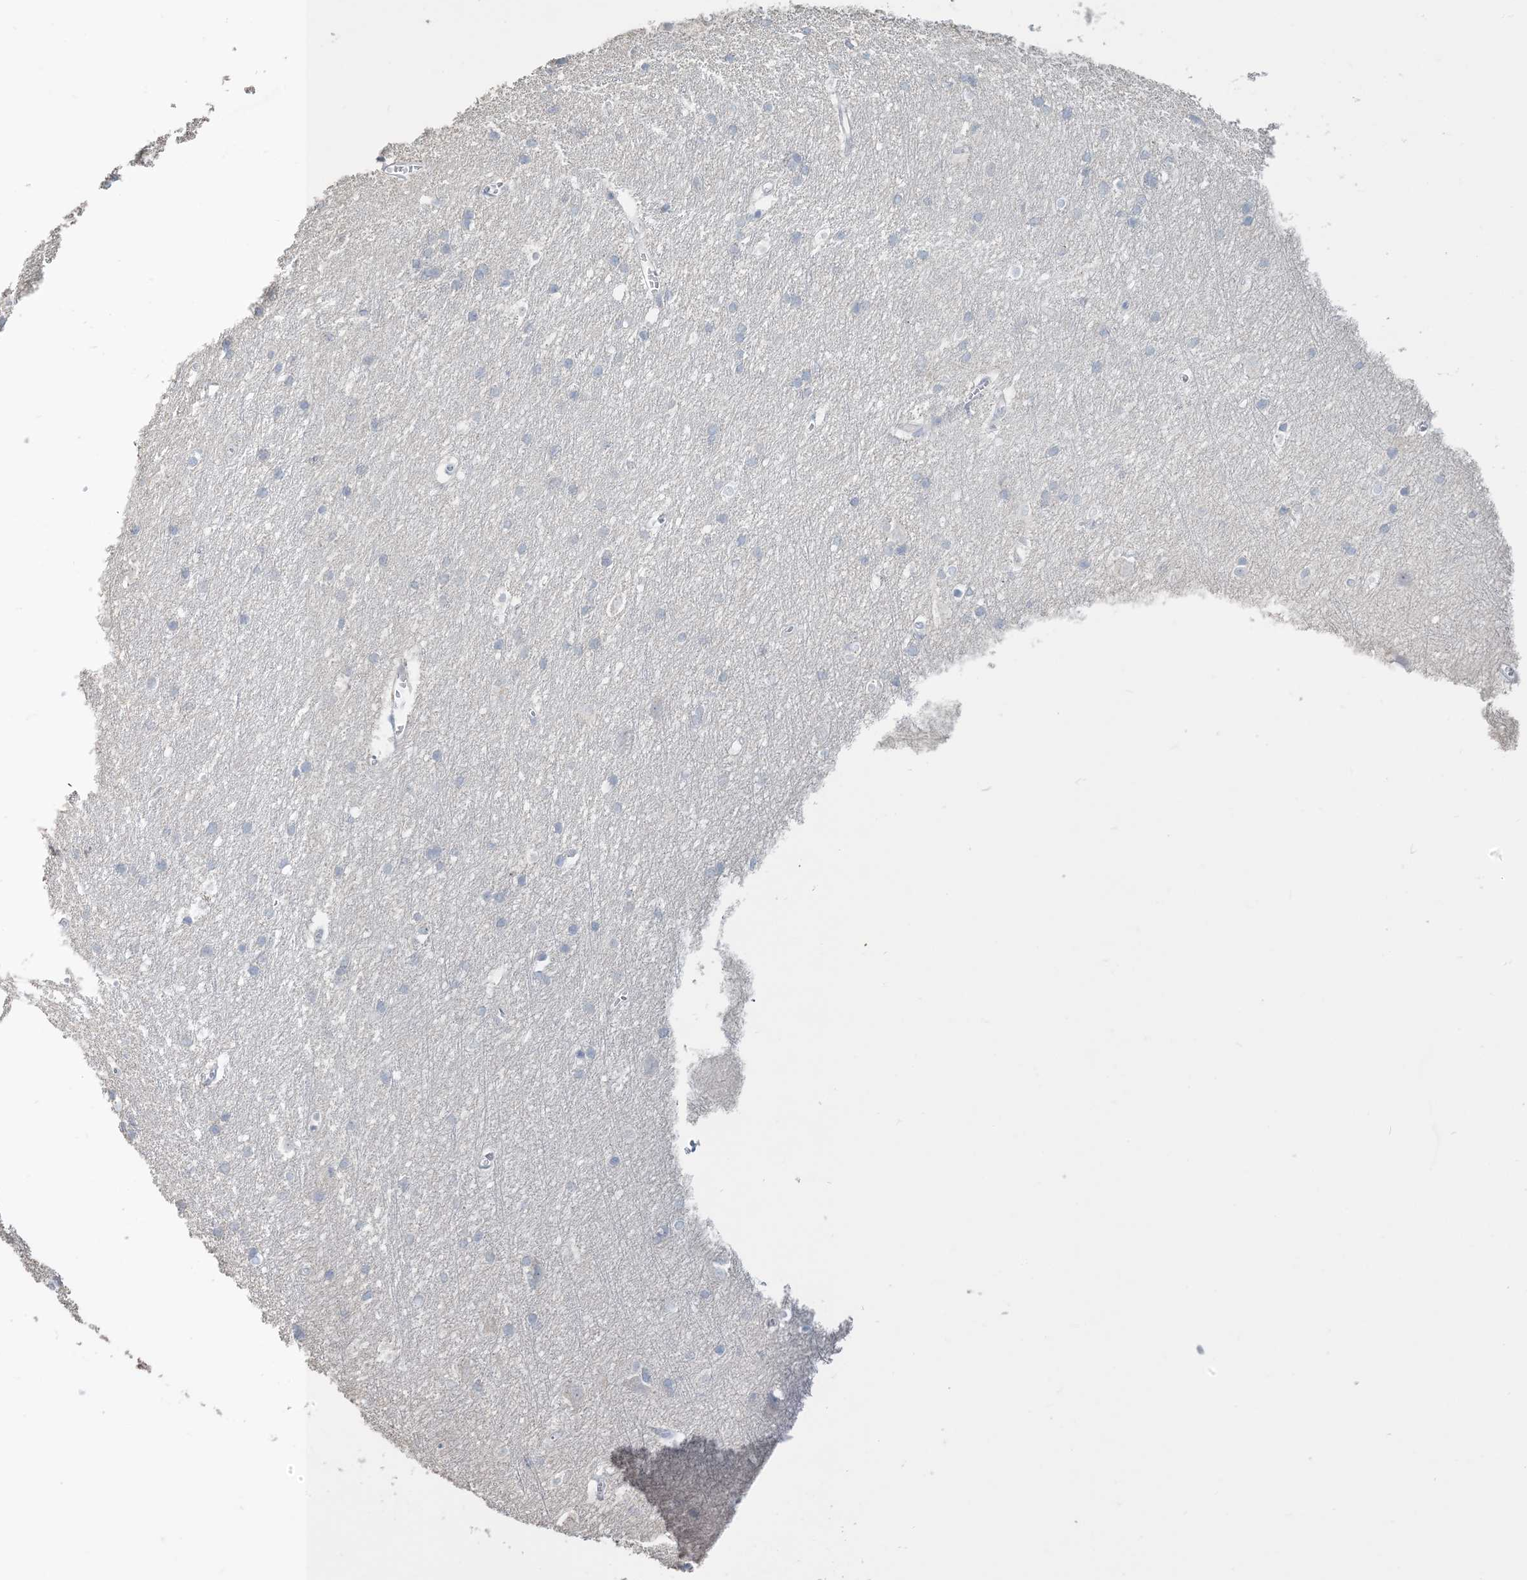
{"staining": {"intensity": "negative", "quantity": "none", "location": "none"}, "tissue": "cerebral cortex", "cell_type": "Endothelial cells", "image_type": "normal", "snomed": [{"axis": "morphology", "description": "Normal tissue, NOS"}, {"axis": "topography", "description": "Cerebral cortex"}], "caption": "Immunohistochemistry (IHC) micrograph of unremarkable cerebral cortex: cerebral cortex stained with DAB demonstrates no significant protein positivity in endothelial cells.", "gene": "NPHS2", "patient": {"sex": "male", "age": 54}}